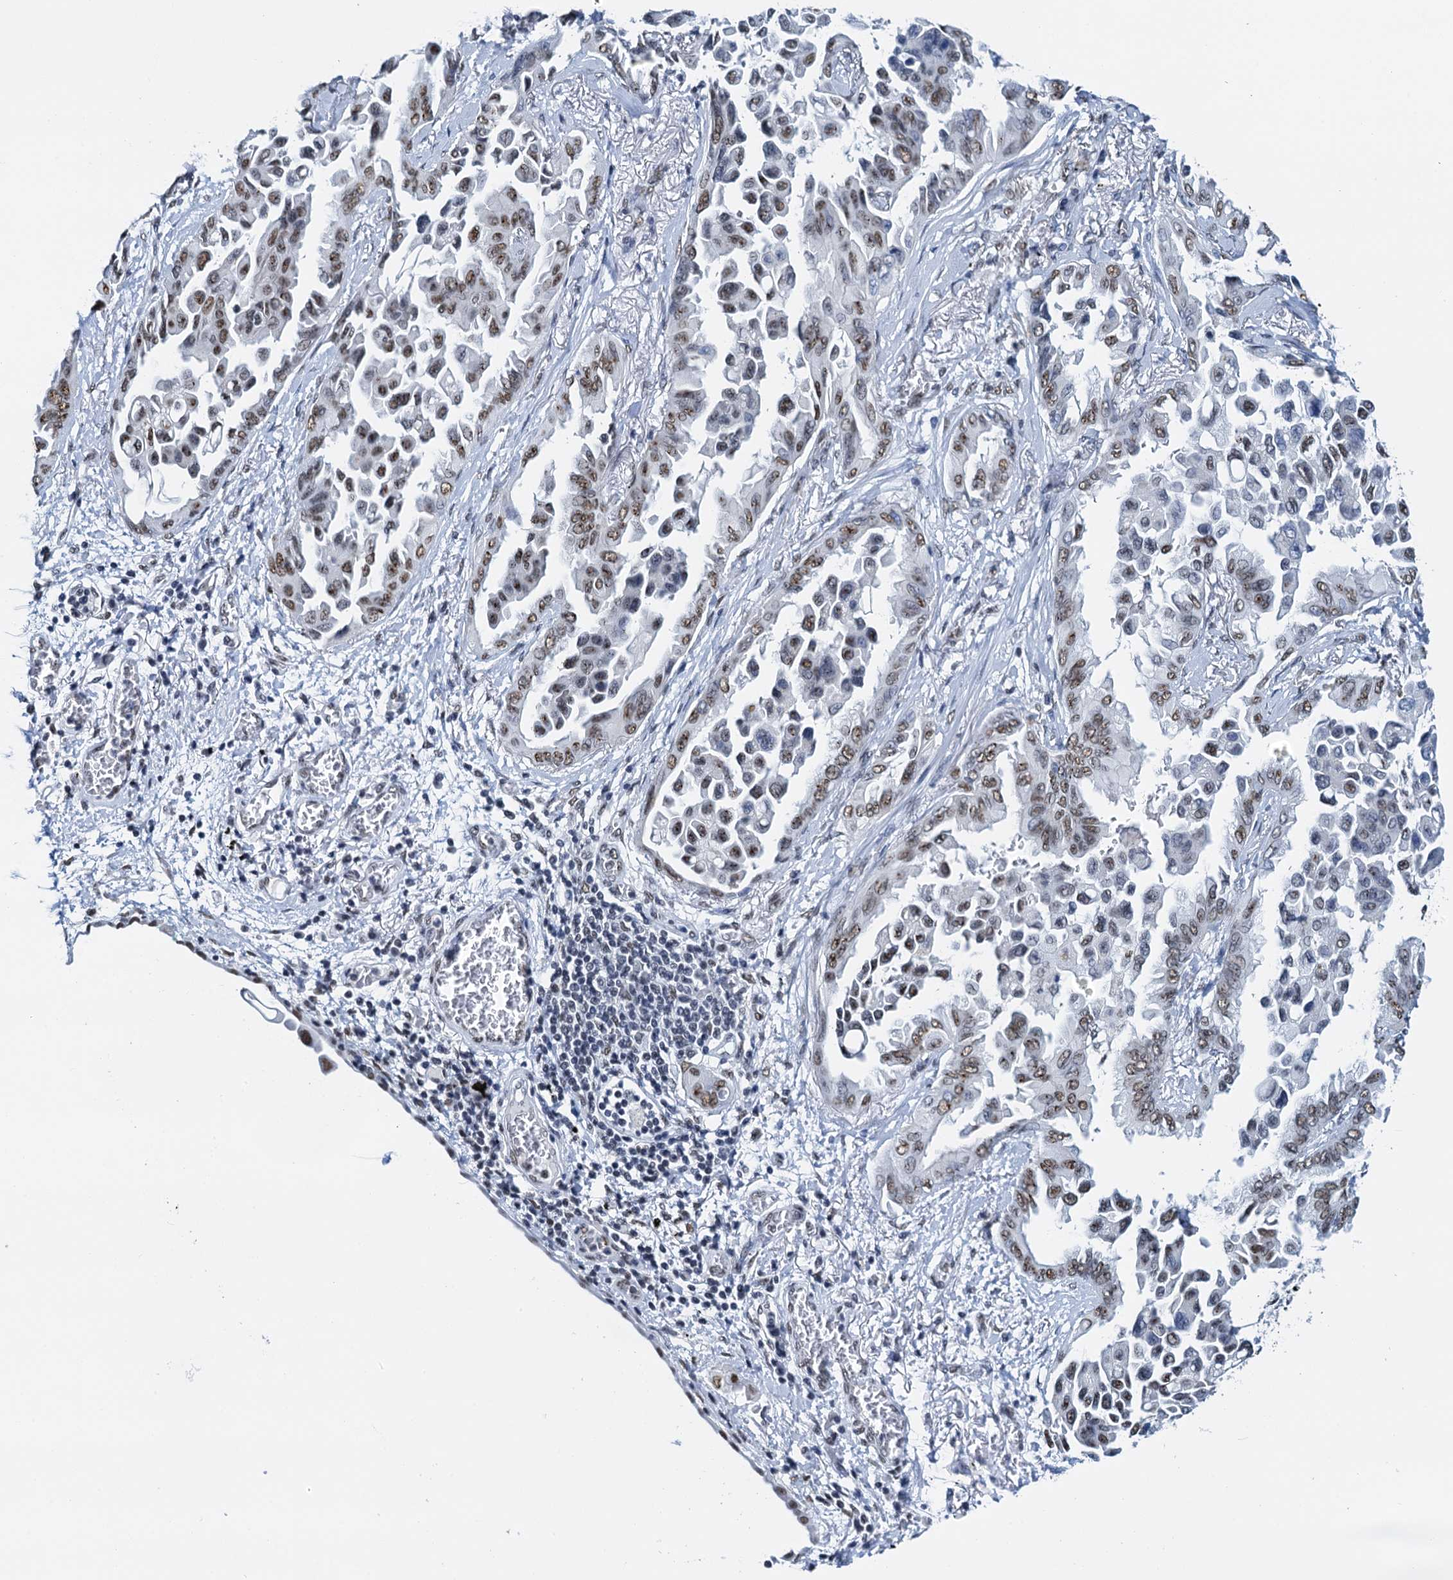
{"staining": {"intensity": "moderate", "quantity": "25%-75%", "location": "nuclear"}, "tissue": "lung cancer", "cell_type": "Tumor cells", "image_type": "cancer", "snomed": [{"axis": "morphology", "description": "Adenocarcinoma, NOS"}, {"axis": "topography", "description": "Lung"}], "caption": "Immunohistochemical staining of human lung adenocarcinoma shows medium levels of moderate nuclear protein positivity in approximately 25%-75% of tumor cells.", "gene": "SLTM", "patient": {"sex": "female", "age": 67}}